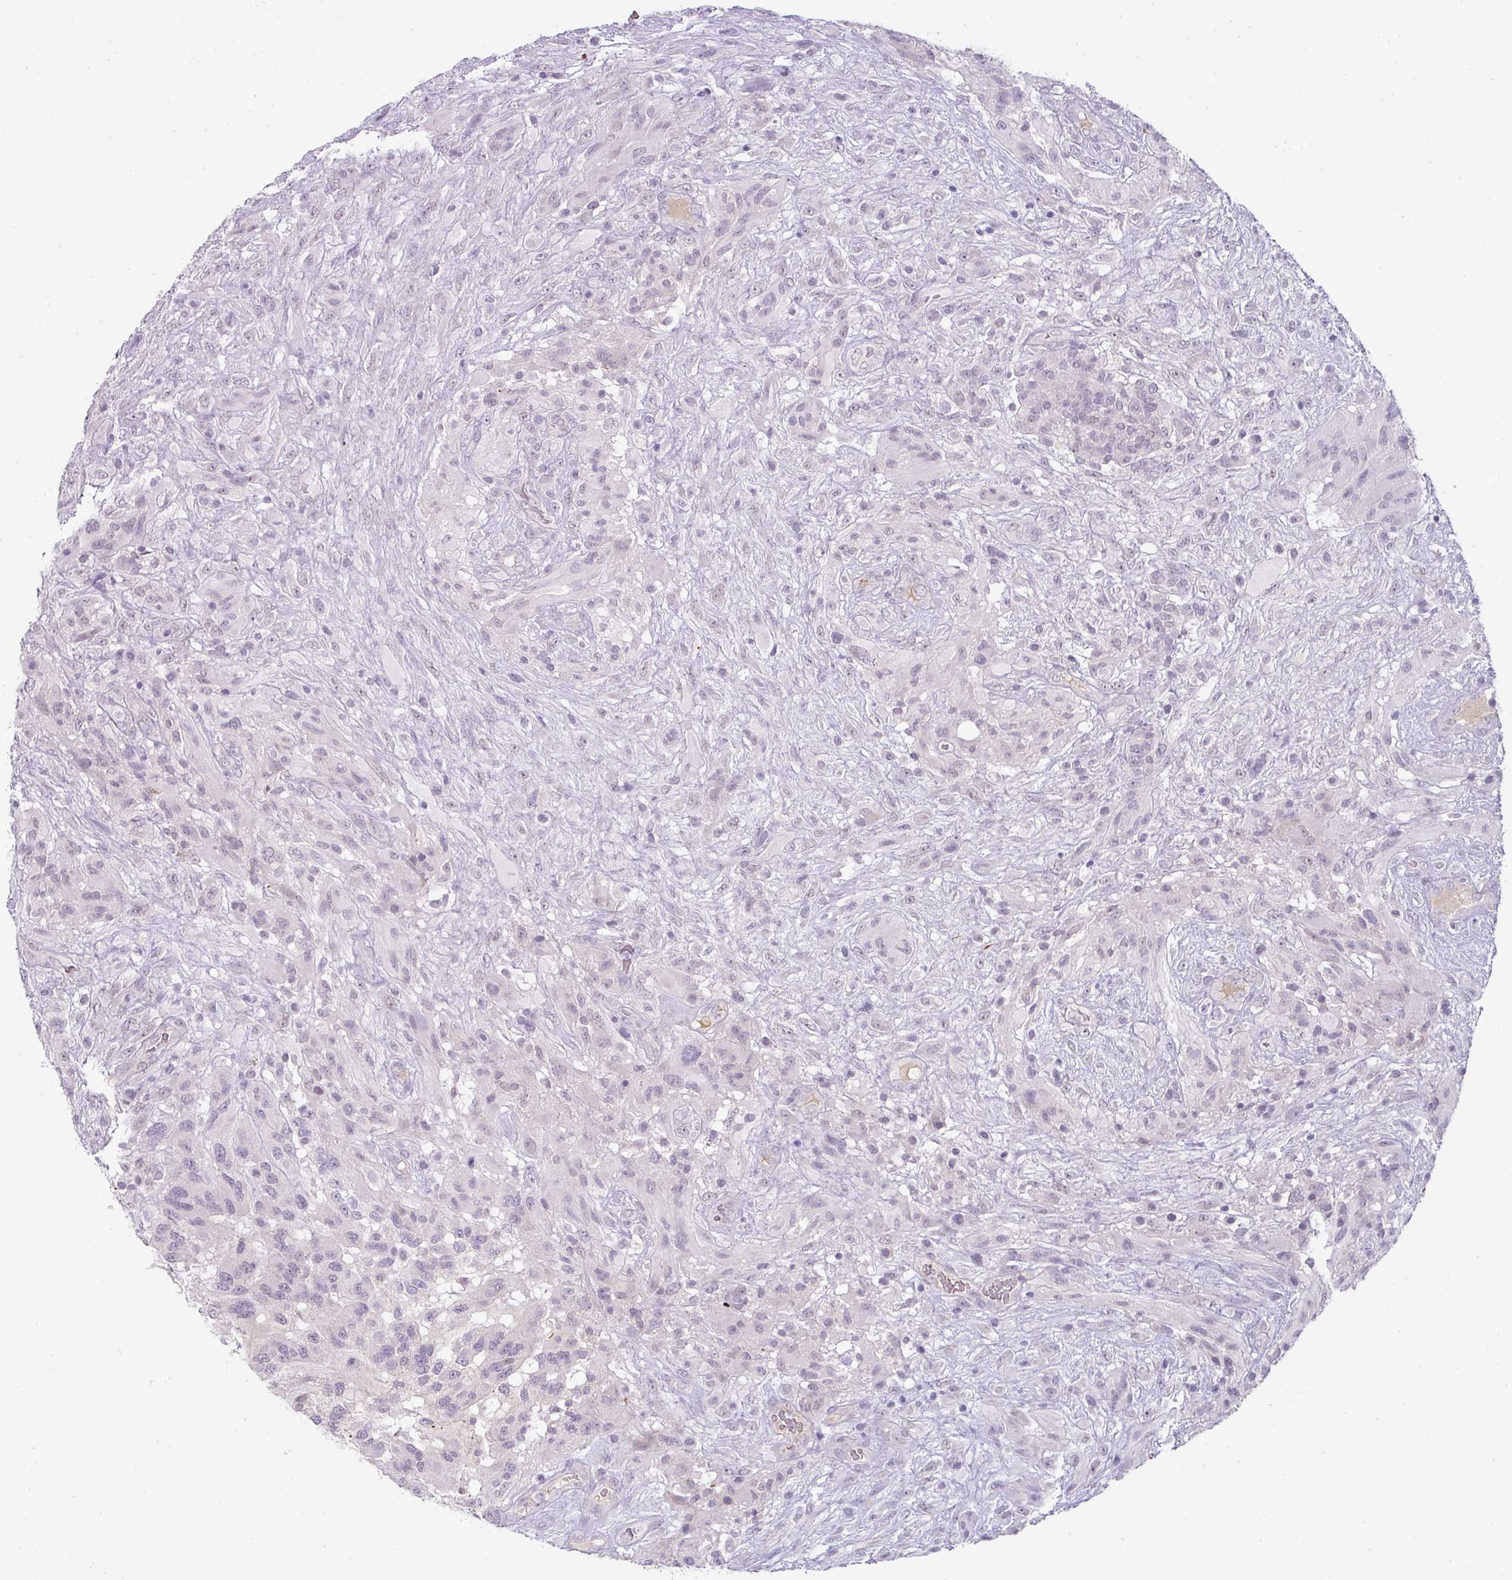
{"staining": {"intensity": "negative", "quantity": "none", "location": "none"}, "tissue": "glioma", "cell_type": "Tumor cells", "image_type": "cancer", "snomed": [{"axis": "morphology", "description": "Glioma, malignant, High grade"}, {"axis": "topography", "description": "Brain"}], "caption": "Tumor cells show no significant protein positivity in glioma.", "gene": "FGF17", "patient": {"sex": "male", "age": 61}}